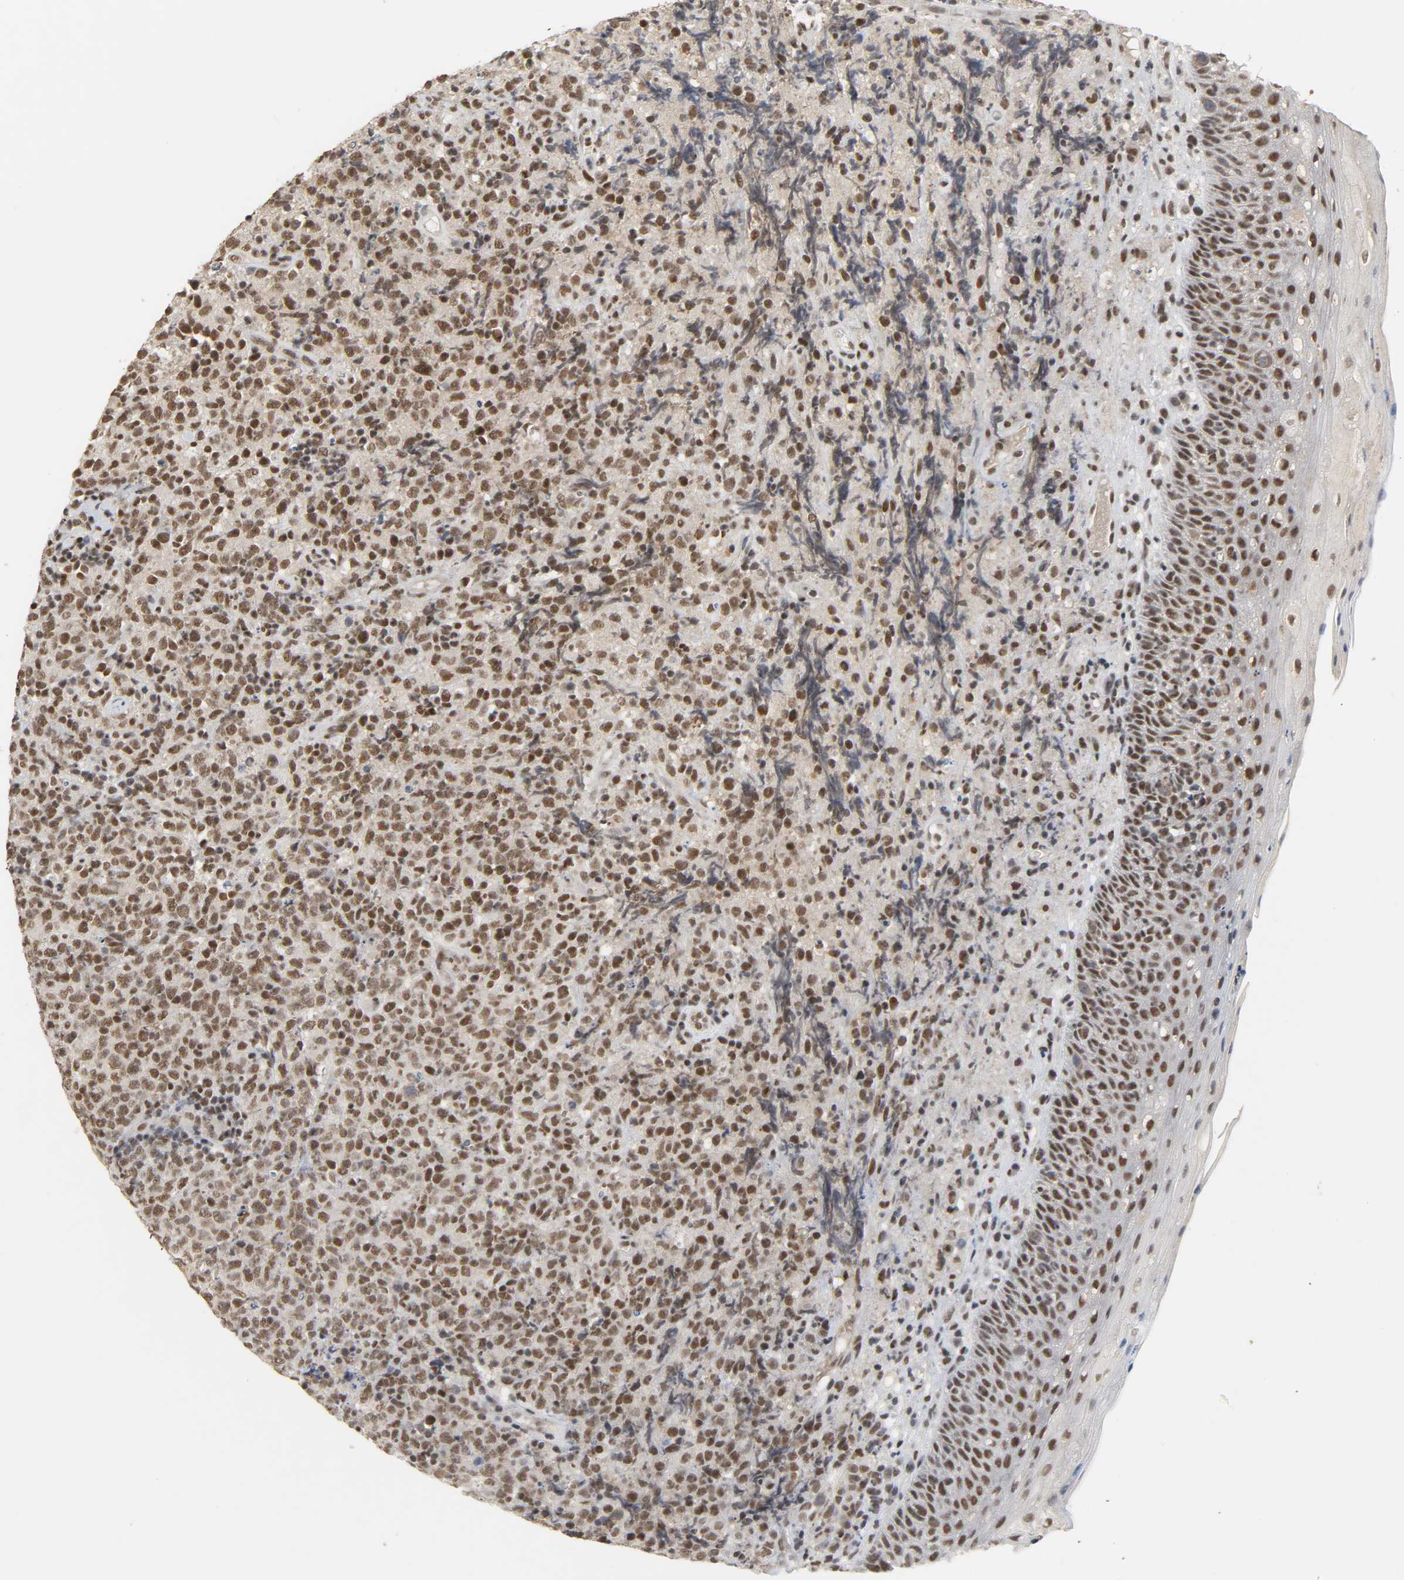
{"staining": {"intensity": "moderate", "quantity": ">75%", "location": "nuclear"}, "tissue": "lymphoma", "cell_type": "Tumor cells", "image_type": "cancer", "snomed": [{"axis": "morphology", "description": "Malignant lymphoma, non-Hodgkin's type, High grade"}, {"axis": "topography", "description": "Tonsil"}], "caption": "A brown stain highlights moderate nuclear expression of a protein in lymphoma tumor cells. (brown staining indicates protein expression, while blue staining denotes nuclei).", "gene": "NCOA6", "patient": {"sex": "female", "age": 36}}